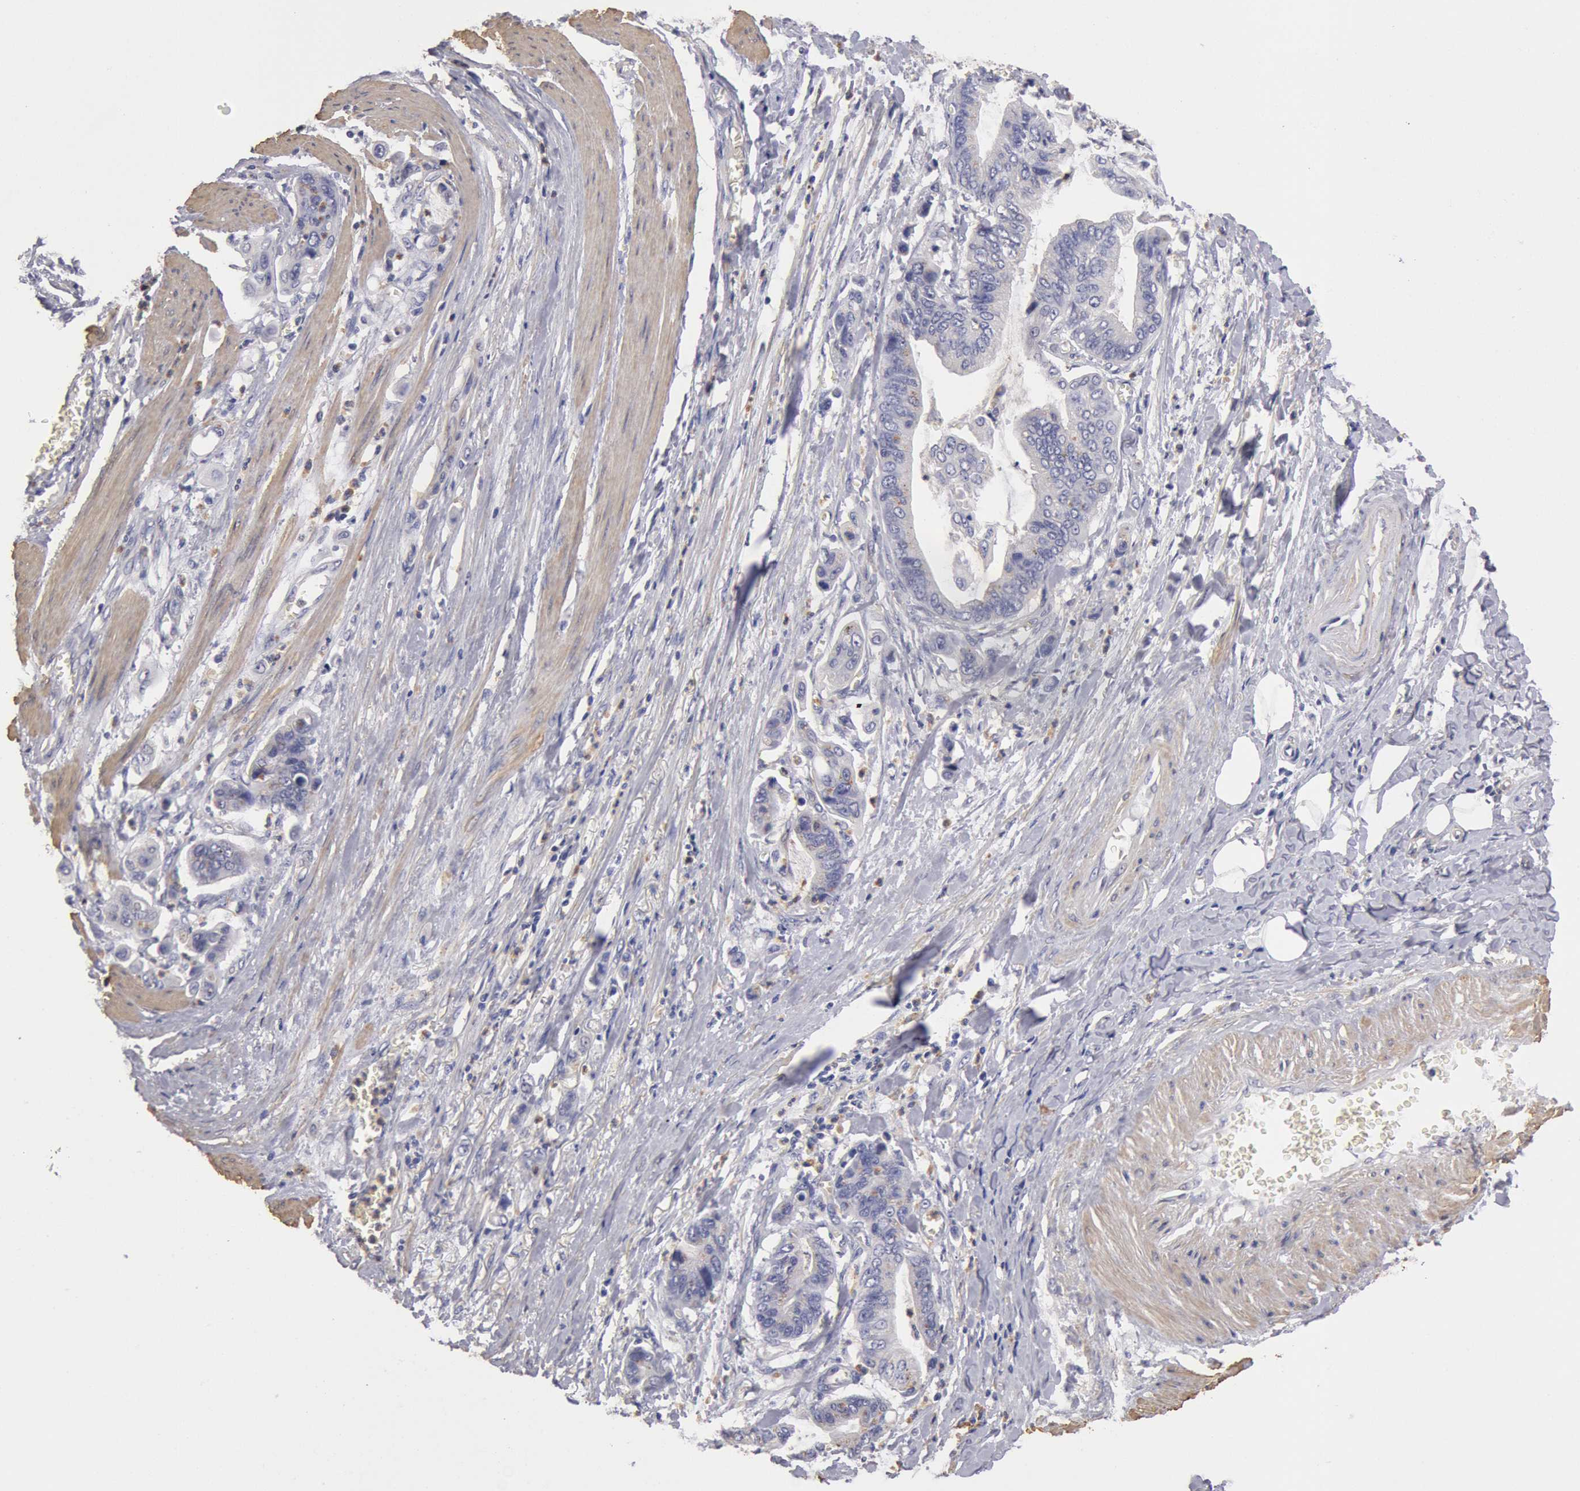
{"staining": {"intensity": "weak", "quantity": "<25%", "location": "cytoplasmic/membranous"}, "tissue": "stomach cancer", "cell_type": "Tumor cells", "image_type": "cancer", "snomed": [{"axis": "morphology", "description": "Adenocarcinoma, NOS"}, {"axis": "topography", "description": "Stomach, upper"}], "caption": "IHC of stomach cancer (adenocarcinoma) displays no positivity in tumor cells.", "gene": "TMED8", "patient": {"sex": "male", "age": 80}}